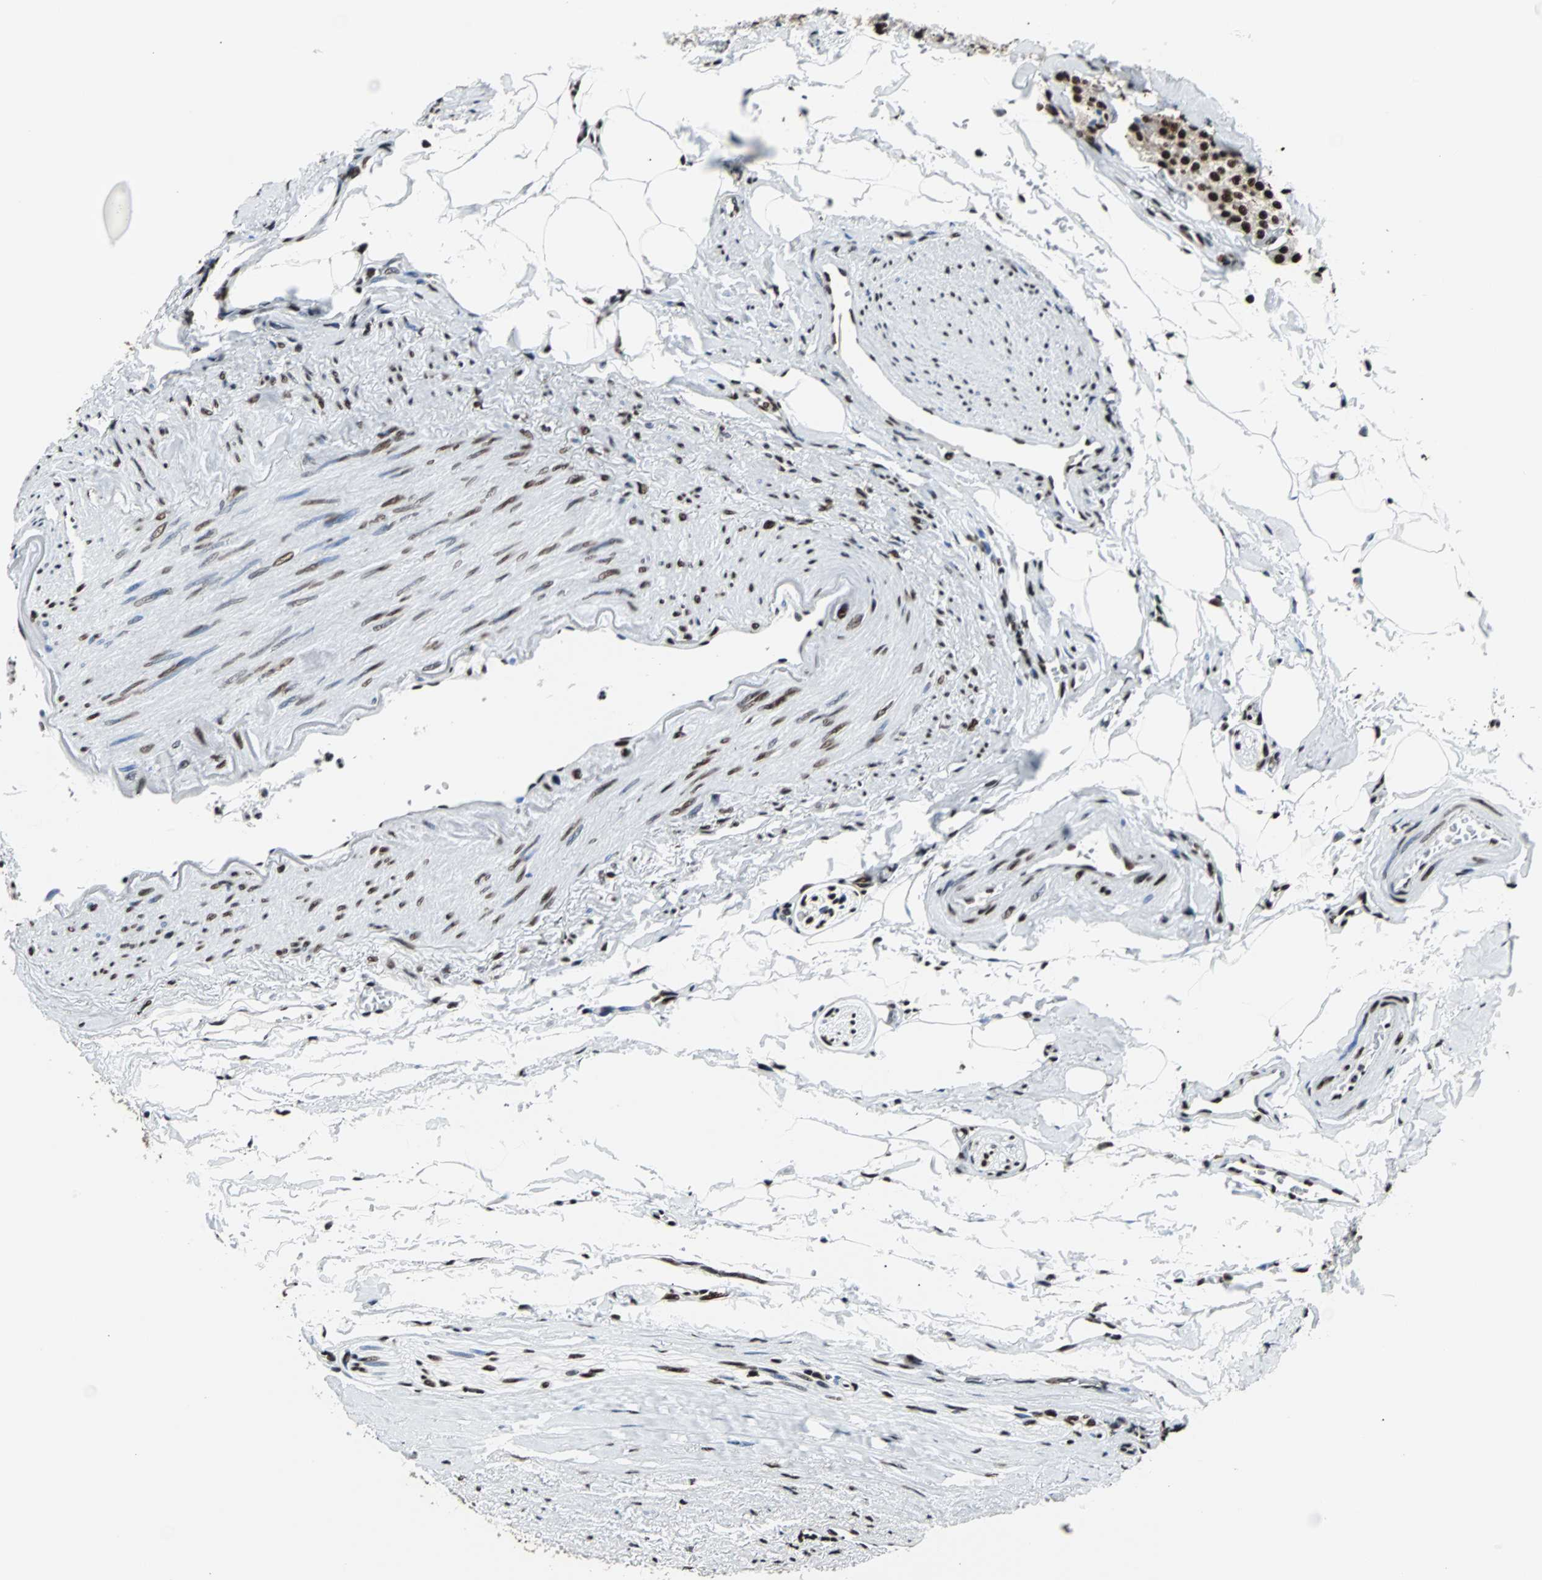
{"staining": {"intensity": "strong", "quantity": ">75%", "location": "nuclear"}, "tissue": "carcinoid", "cell_type": "Tumor cells", "image_type": "cancer", "snomed": [{"axis": "morphology", "description": "Carcinoid, malignant, NOS"}, {"axis": "topography", "description": "Colon"}], "caption": "Tumor cells display high levels of strong nuclear expression in approximately >75% of cells in carcinoid.", "gene": "FUBP1", "patient": {"sex": "female", "age": 61}}